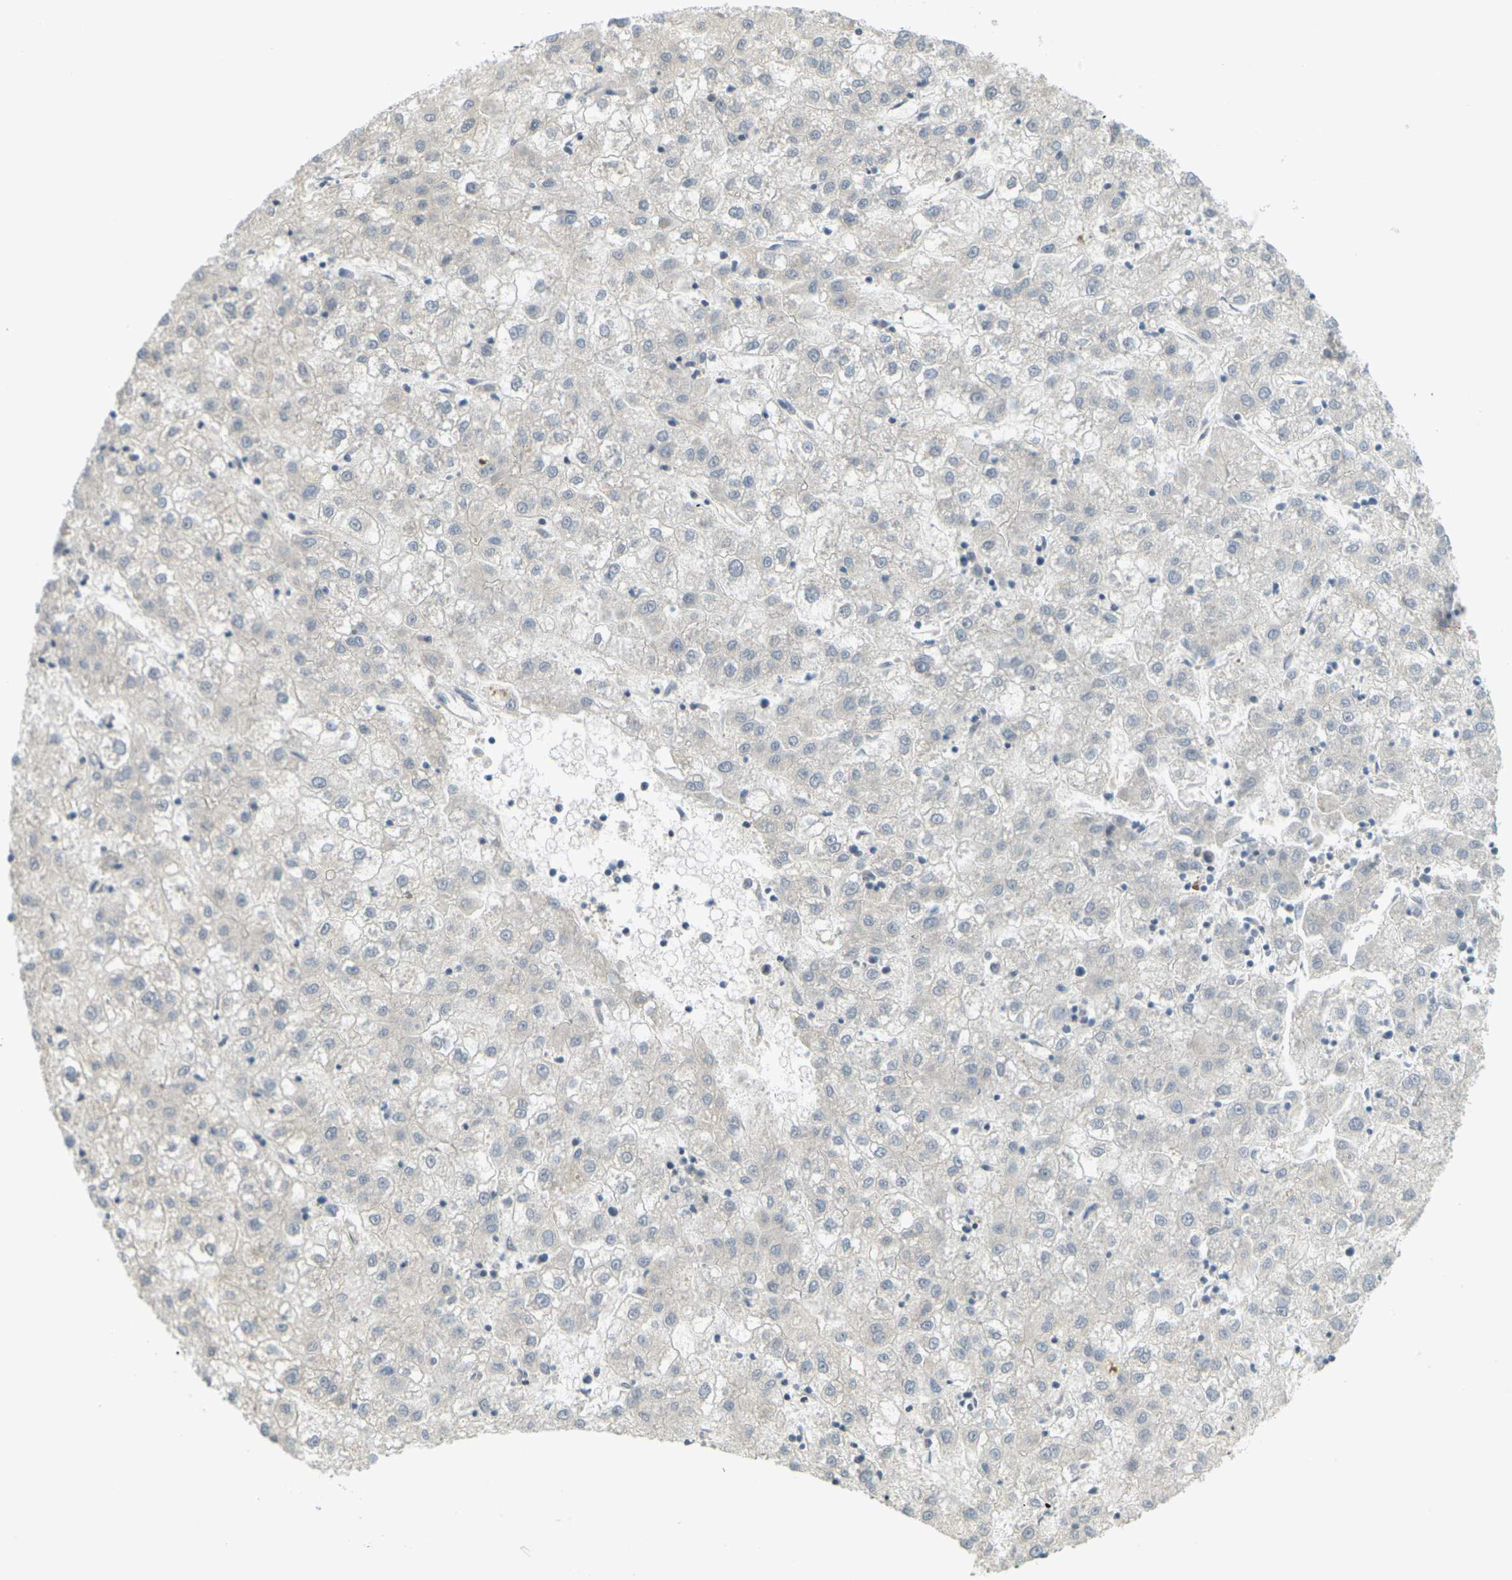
{"staining": {"intensity": "negative", "quantity": "none", "location": "none"}, "tissue": "liver cancer", "cell_type": "Tumor cells", "image_type": "cancer", "snomed": [{"axis": "morphology", "description": "Carcinoma, Hepatocellular, NOS"}, {"axis": "topography", "description": "Liver"}], "caption": "Histopathology image shows no protein staining in tumor cells of liver hepatocellular carcinoma tissue.", "gene": "SOCS6", "patient": {"sex": "male", "age": 72}}